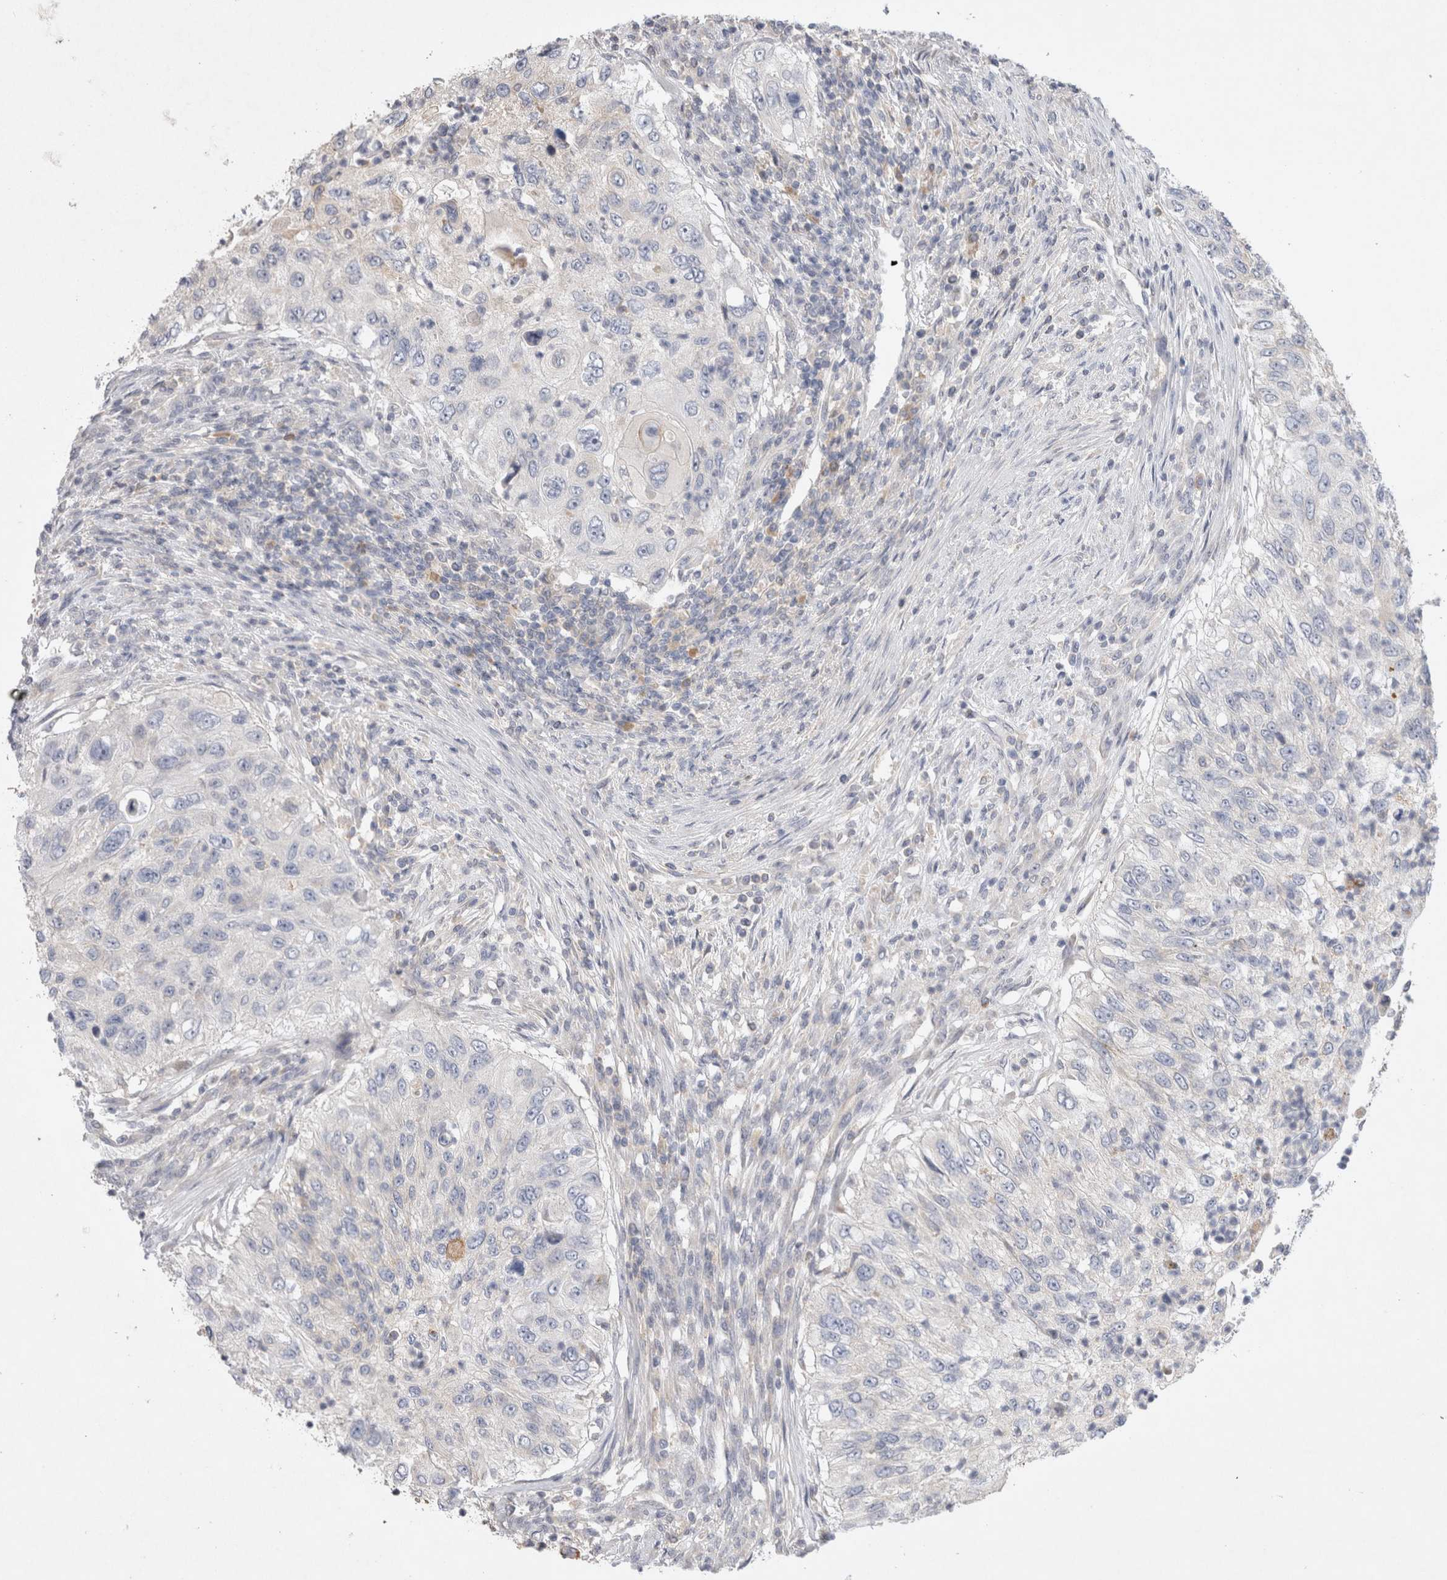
{"staining": {"intensity": "negative", "quantity": "none", "location": "none"}, "tissue": "urothelial cancer", "cell_type": "Tumor cells", "image_type": "cancer", "snomed": [{"axis": "morphology", "description": "Urothelial carcinoma, High grade"}, {"axis": "topography", "description": "Urinary bladder"}], "caption": "A high-resolution micrograph shows IHC staining of urothelial carcinoma (high-grade), which reveals no significant positivity in tumor cells. (Brightfield microscopy of DAB (3,3'-diaminobenzidine) immunohistochemistry at high magnification).", "gene": "GAS1", "patient": {"sex": "female", "age": 60}}